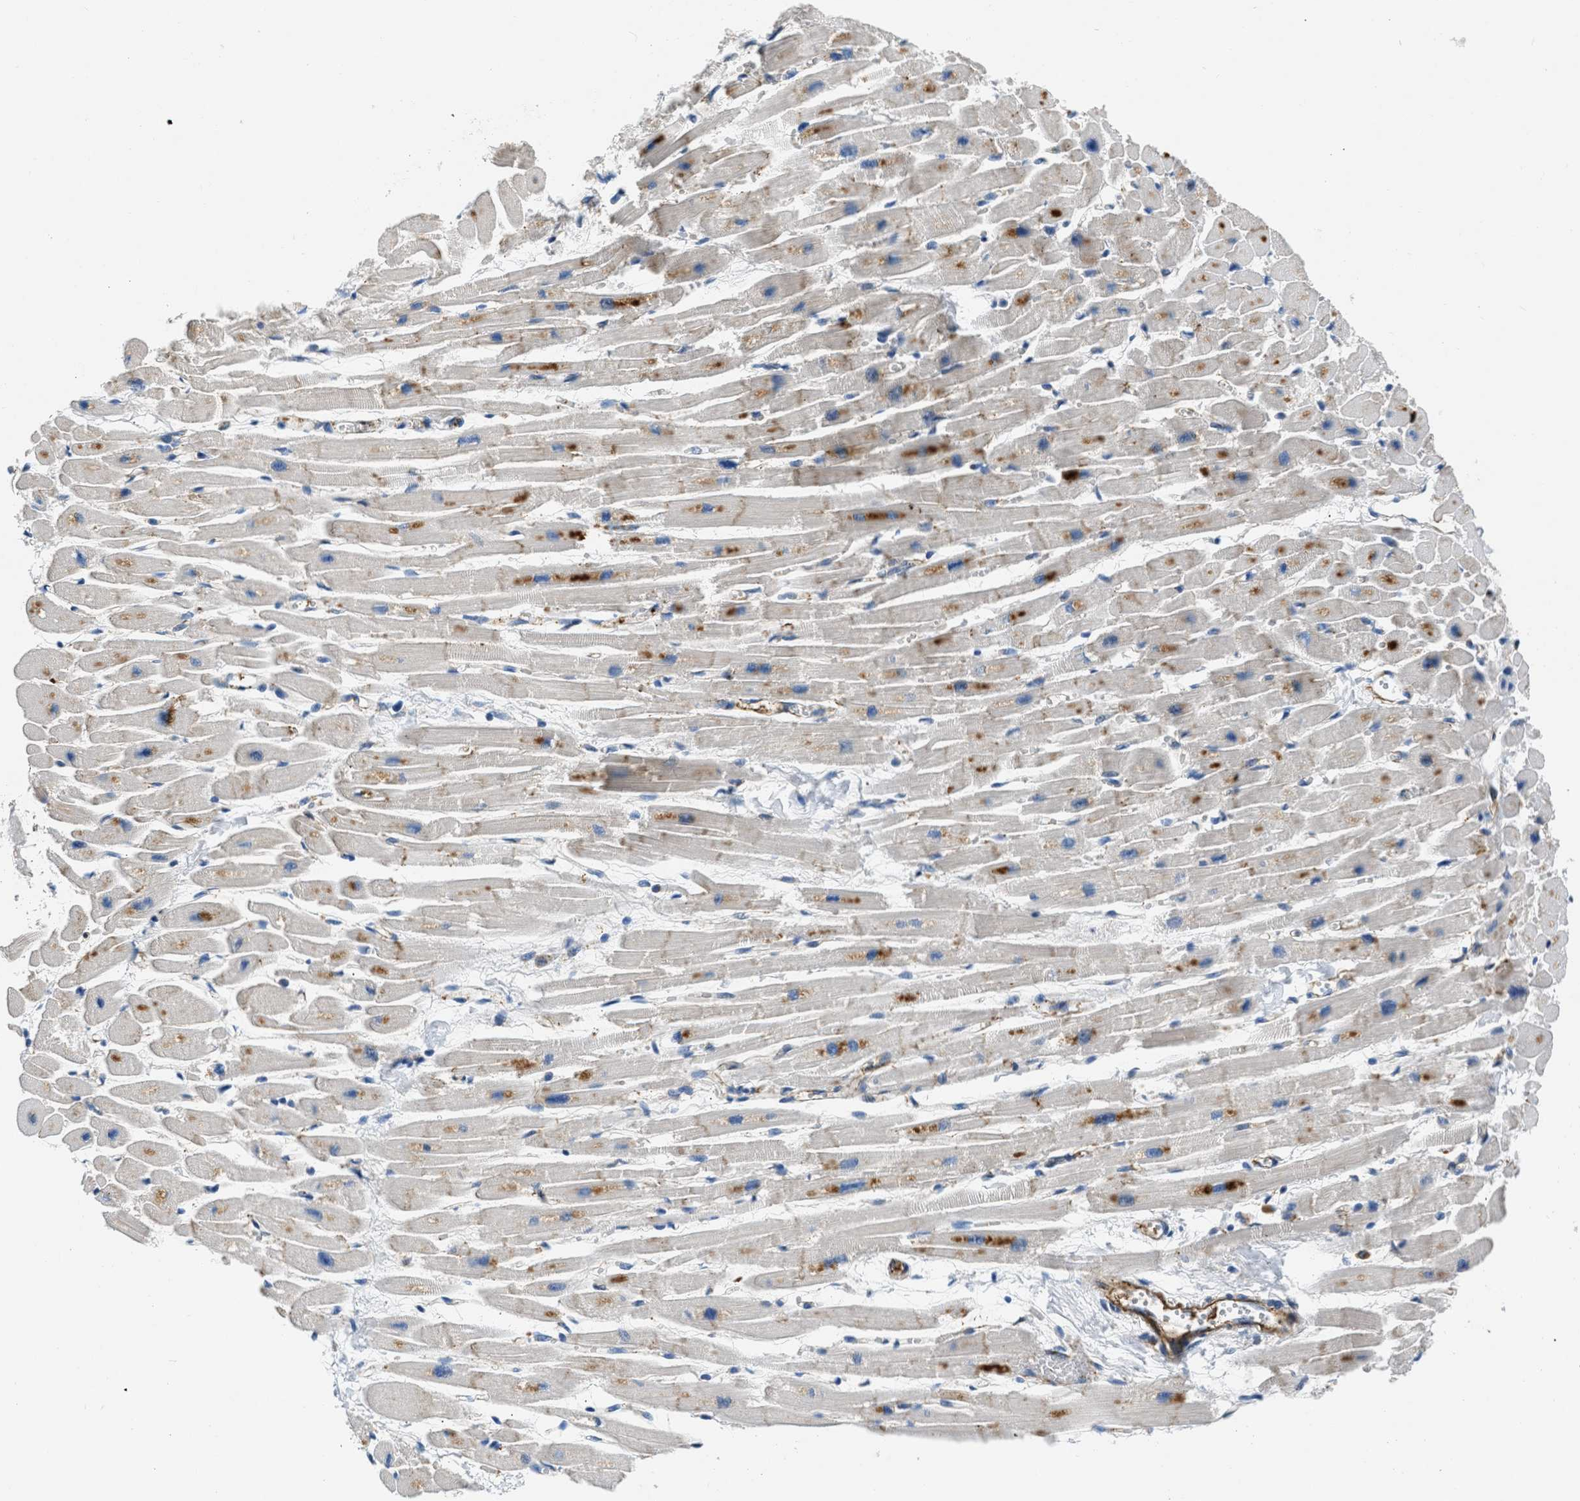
{"staining": {"intensity": "moderate", "quantity": "25%-75%", "location": "cytoplasmic/membranous"}, "tissue": "heart muscle", "cell_type": "Cardiomyocytes", "image_type": "normal", "snomed": [{"axis": "morphology", "description": "Normal tissue, NOS"}, {"axis": "topography", "description": "Heart"}], "caption": "Immunohistochemistry (DAB (3,3'-diaminobenzidine)) staining of unremarkable human heart muscle reveals moderate cytoplasmic/membranous protein expression in about 25%-75% of cardiomyocytes.", "gene": "ULK4", "patient": {"sex": "female", "age": 54}}